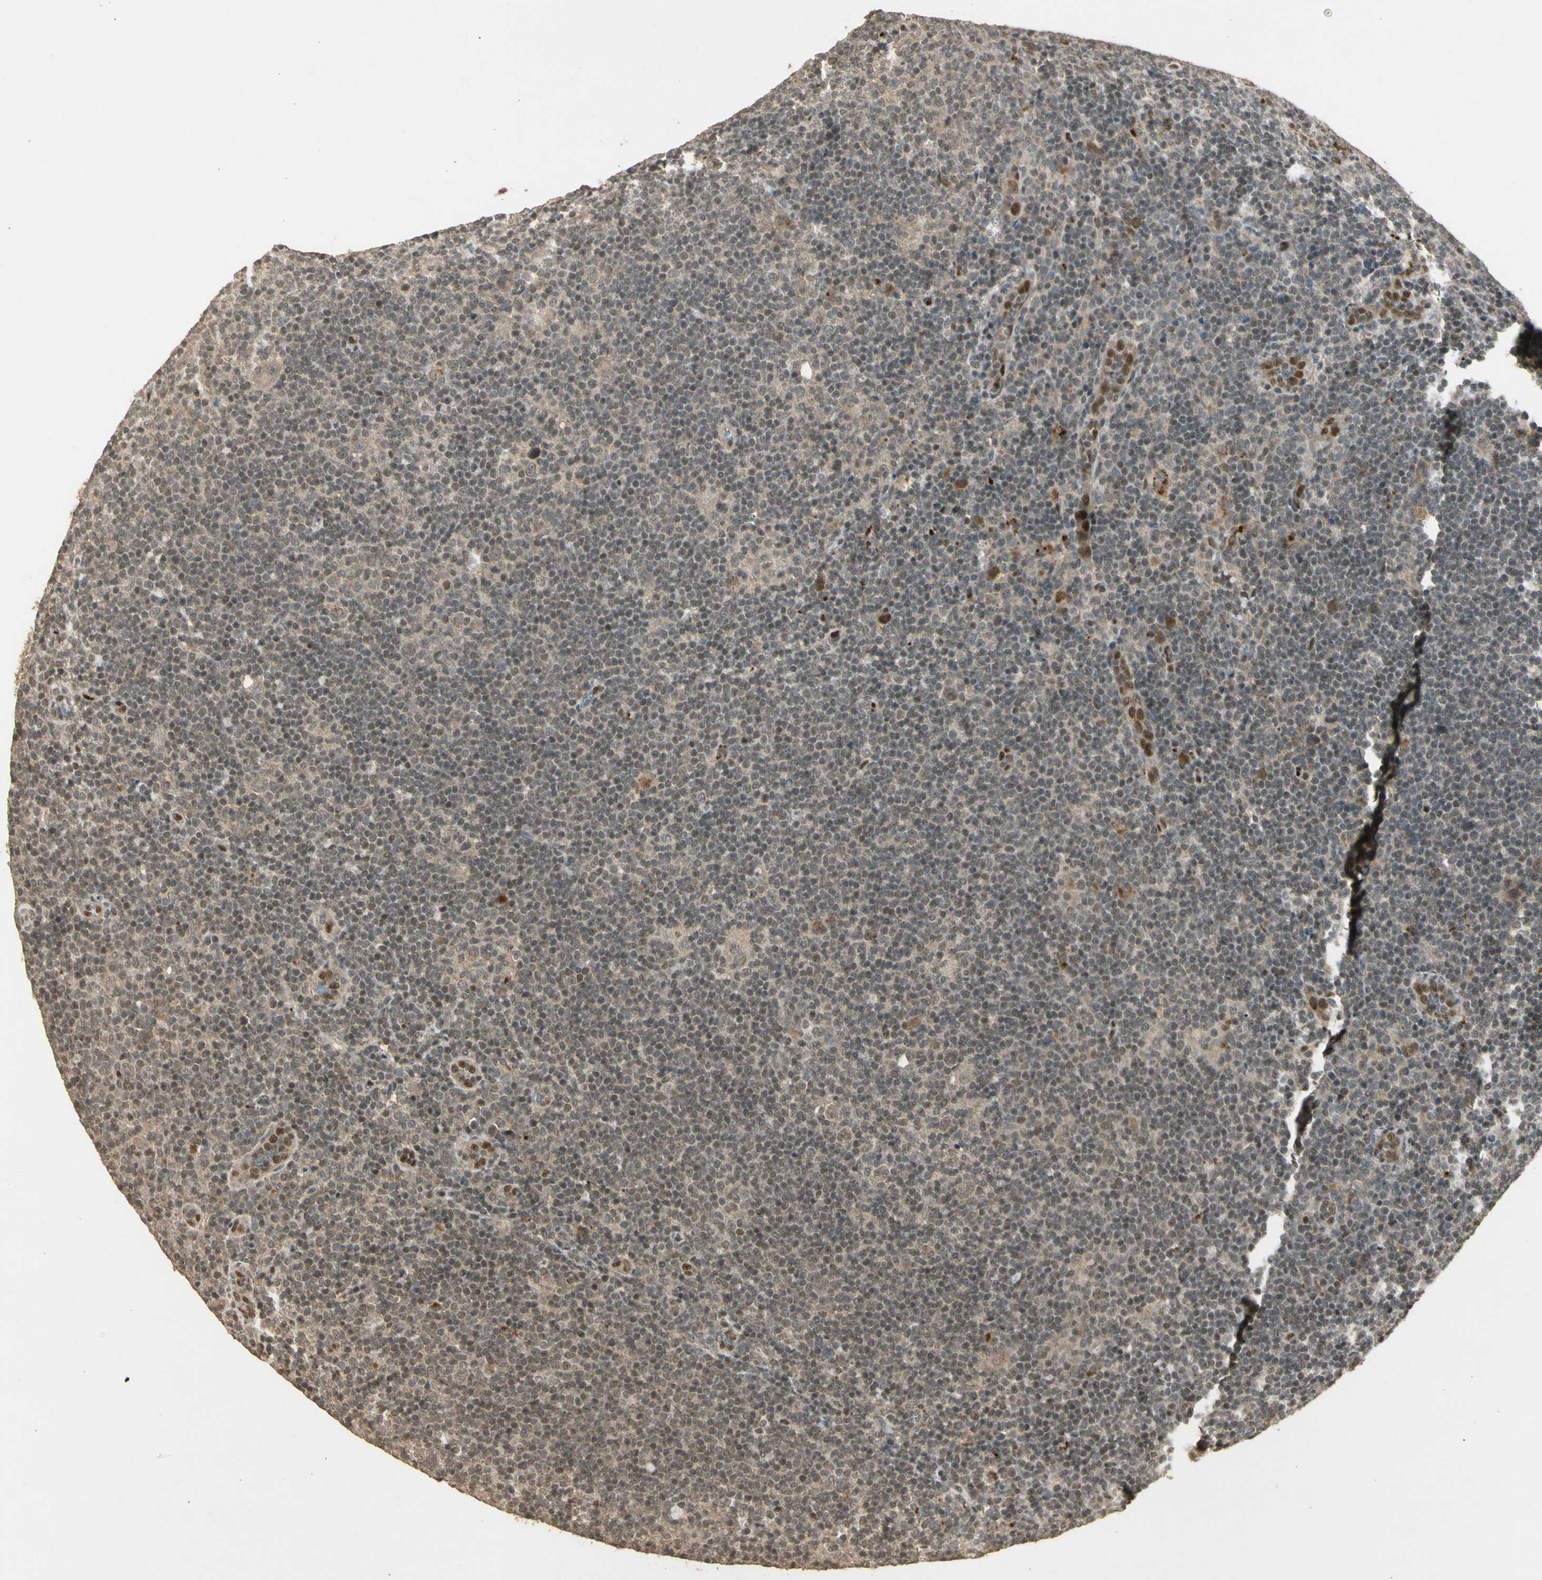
{"staining": {"intensity": "weak", "quantity": "25%-75%", "location": "nuclear"}, "tissue": "lymphoma", "cell_type": "Tumor cells", "image_type": "cancer", "snomed": [{"axis": "morphology", "description": "Hodgkin's disease, NOS"}, {"axis": "topography", "description": "Lymph node"}], "caption": "Immunohistochemistry image of neoplastic tissue: Hodgkin's disease stained using immunohistochemistry (IHC) shows low levels of weak protein expression localized specifically in the nuclear of tumor cells, appearing as a nuclear brown color.", "gene": "GMEB2", "patient": {"sex": "female", "age": 57}}